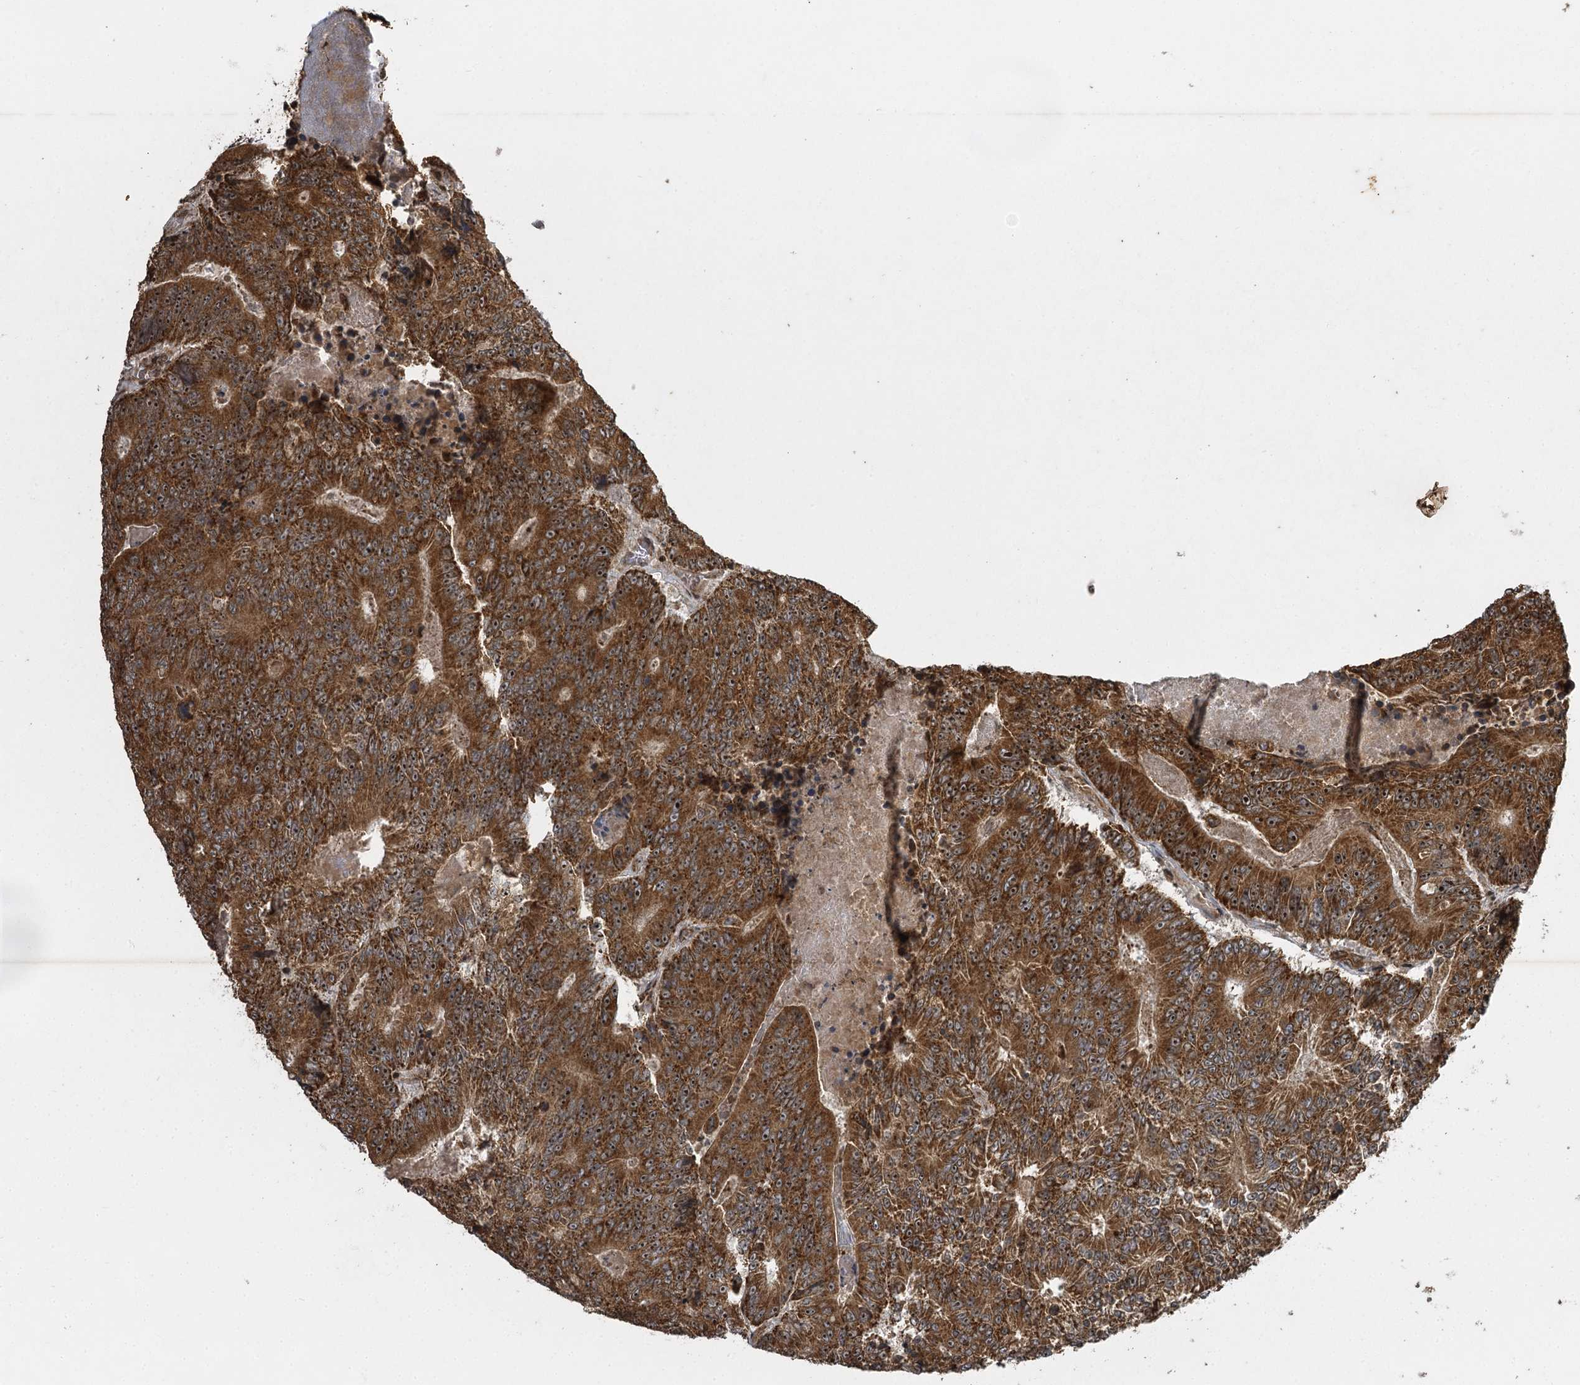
{"staining": {"intensity": "strong", "quantity": ">75%", "location": "cytoplasmic/membranous,nuclear"}, "tissue": "colorectal cancer", "cell_type": "Tumor cells", "image_type": "cancer", "snomed": [{"axis": "morphology", "description": "Adenocarcinoma, NOS"}, {"axis": "topography", "description": "Colon"}], "caption": "High-magnification brightfield microscopy of colorectal cancer stained with DAB (3,3'-diaminobenzidine) (brown) and counterstained with hematoxylin (blue). tumor cells exhibit strong cytoplasmic/membranous and nuclear staining is identified in approximately>75% of cells.", "gene": "IL11RA", "patient": {"sex": "male", "age": 83}}